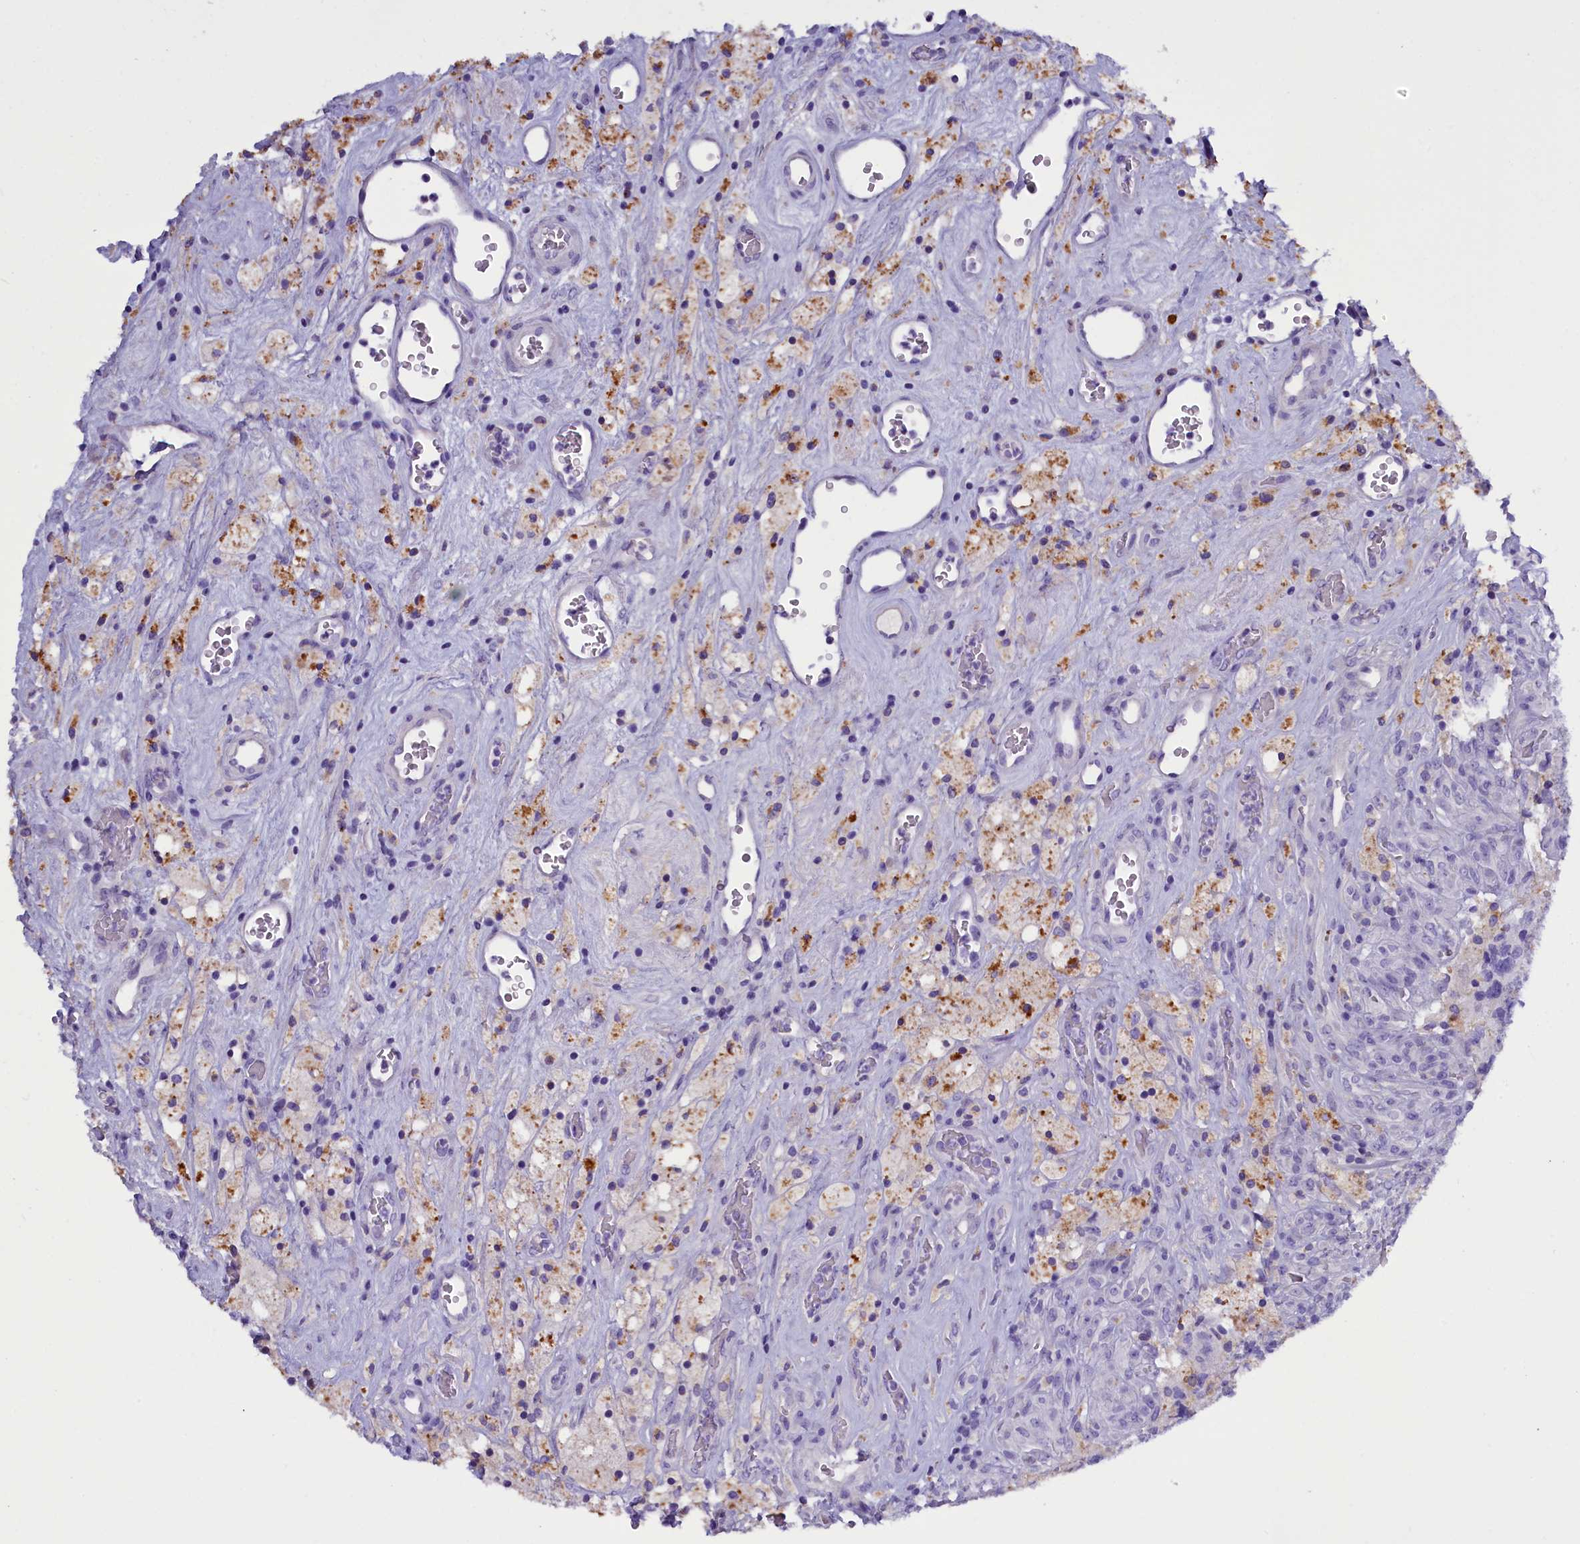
{"staining": {"intensity": "negative", "quantity": "none", "location": "none"}, "tissue": "glioma", "cell_type": "Tumor cells", "image_type": "cancer", "snomed": [{"axis": "morphology", "description": "Glioma, malignant, High grade"}, {"axis": "topography", "description": "Brain"}], "caption": "Tumor cells are negative for protein expression in human malignant high-grade glioma.", "gene": "RTTN", "patient": {"sex": "male", "age": 76}}